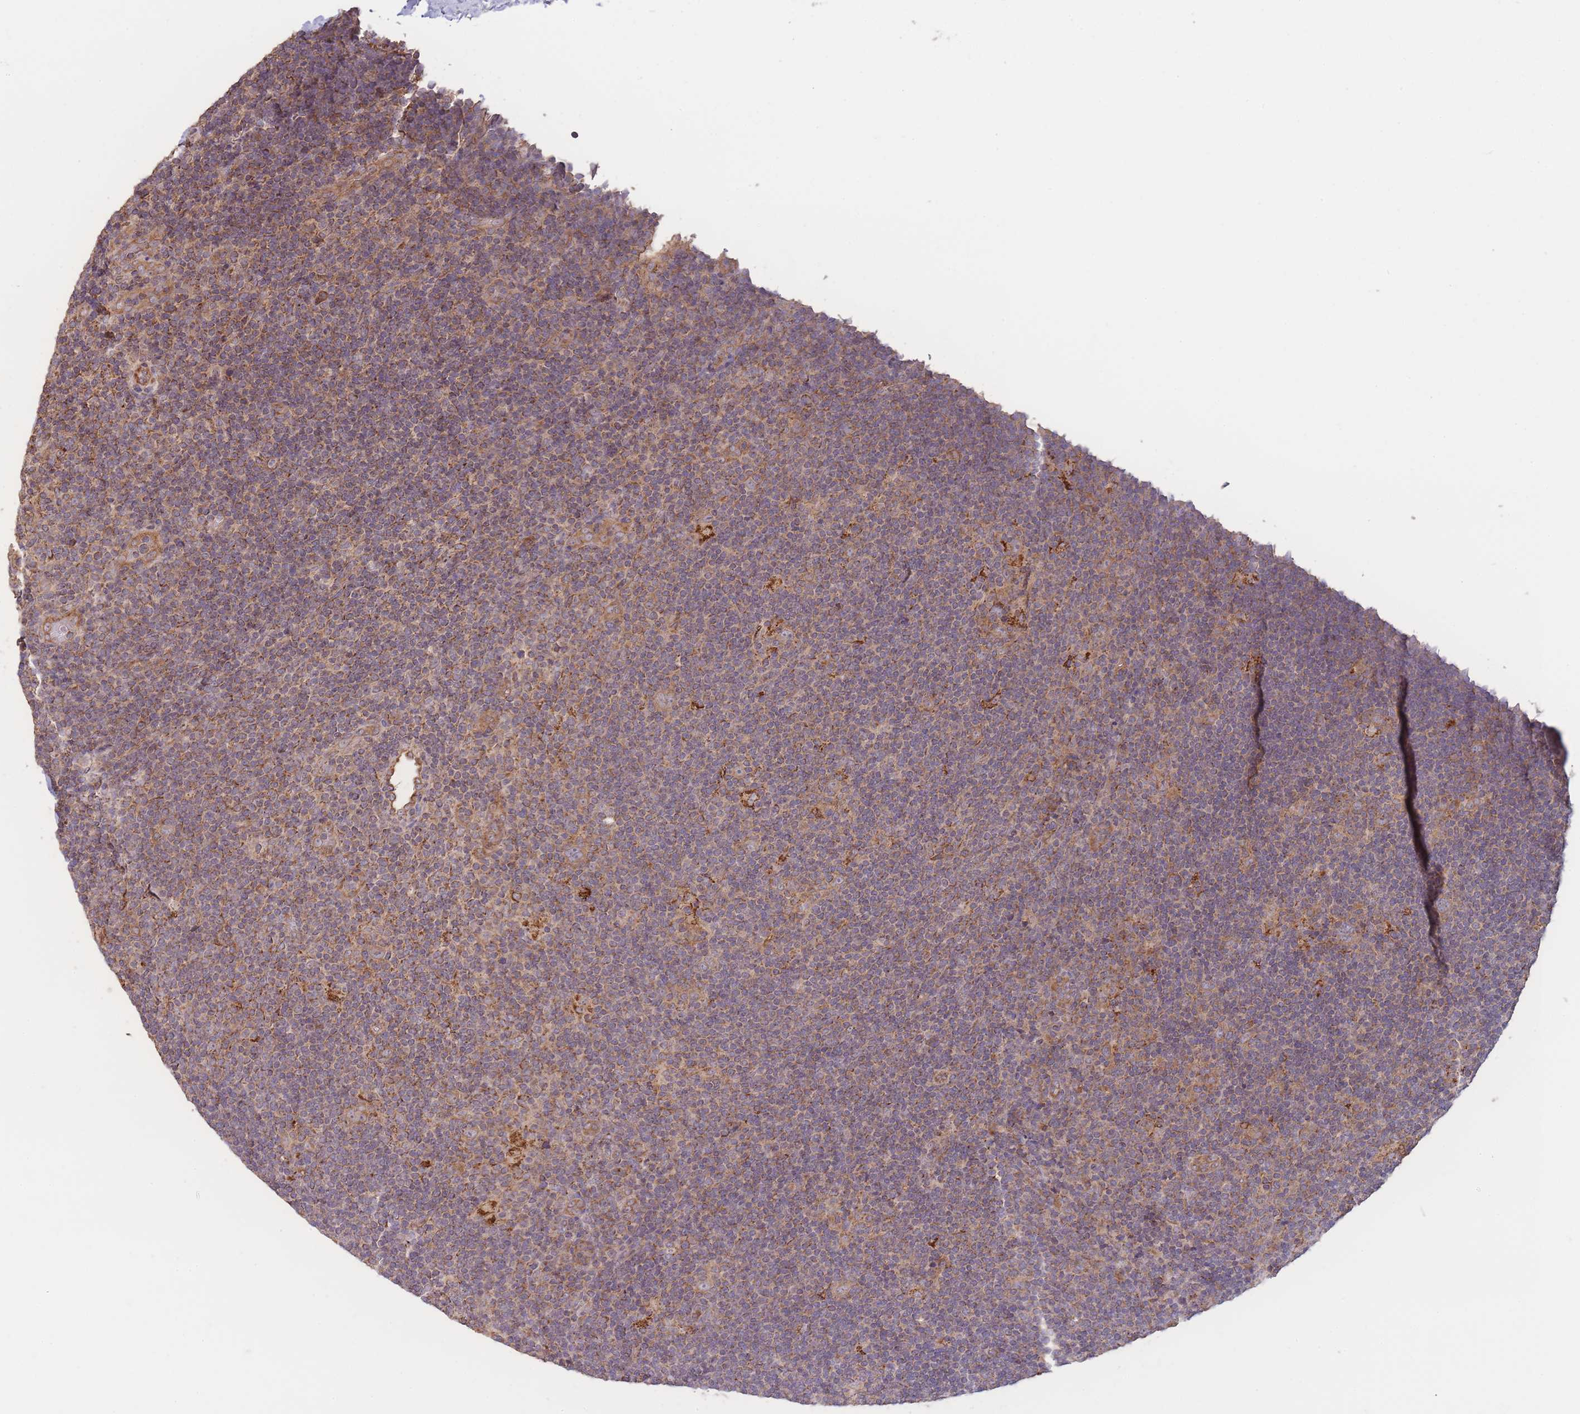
{"staining": {"intensity": "moderate", "quantity": ">75%", "location": "cytoplasmic/membranous"}, "tissue": "lymphoma", "cell_type": "Tumor cells", "image_type": "cancer", "snomed": [{"axis": "morphology", "description": "Hodgkin's disease, NOS"}, {"axis": "topography", "description": "Lymph node"}], "caption": "The image demonstrates staining of lymphoma, revealing moderate cytoplasmic/membranous protein positivity (brown color) within tumor cells.", "gene": "EEF1AKMT1", "patient": {"sex": "female", "age": 57}}